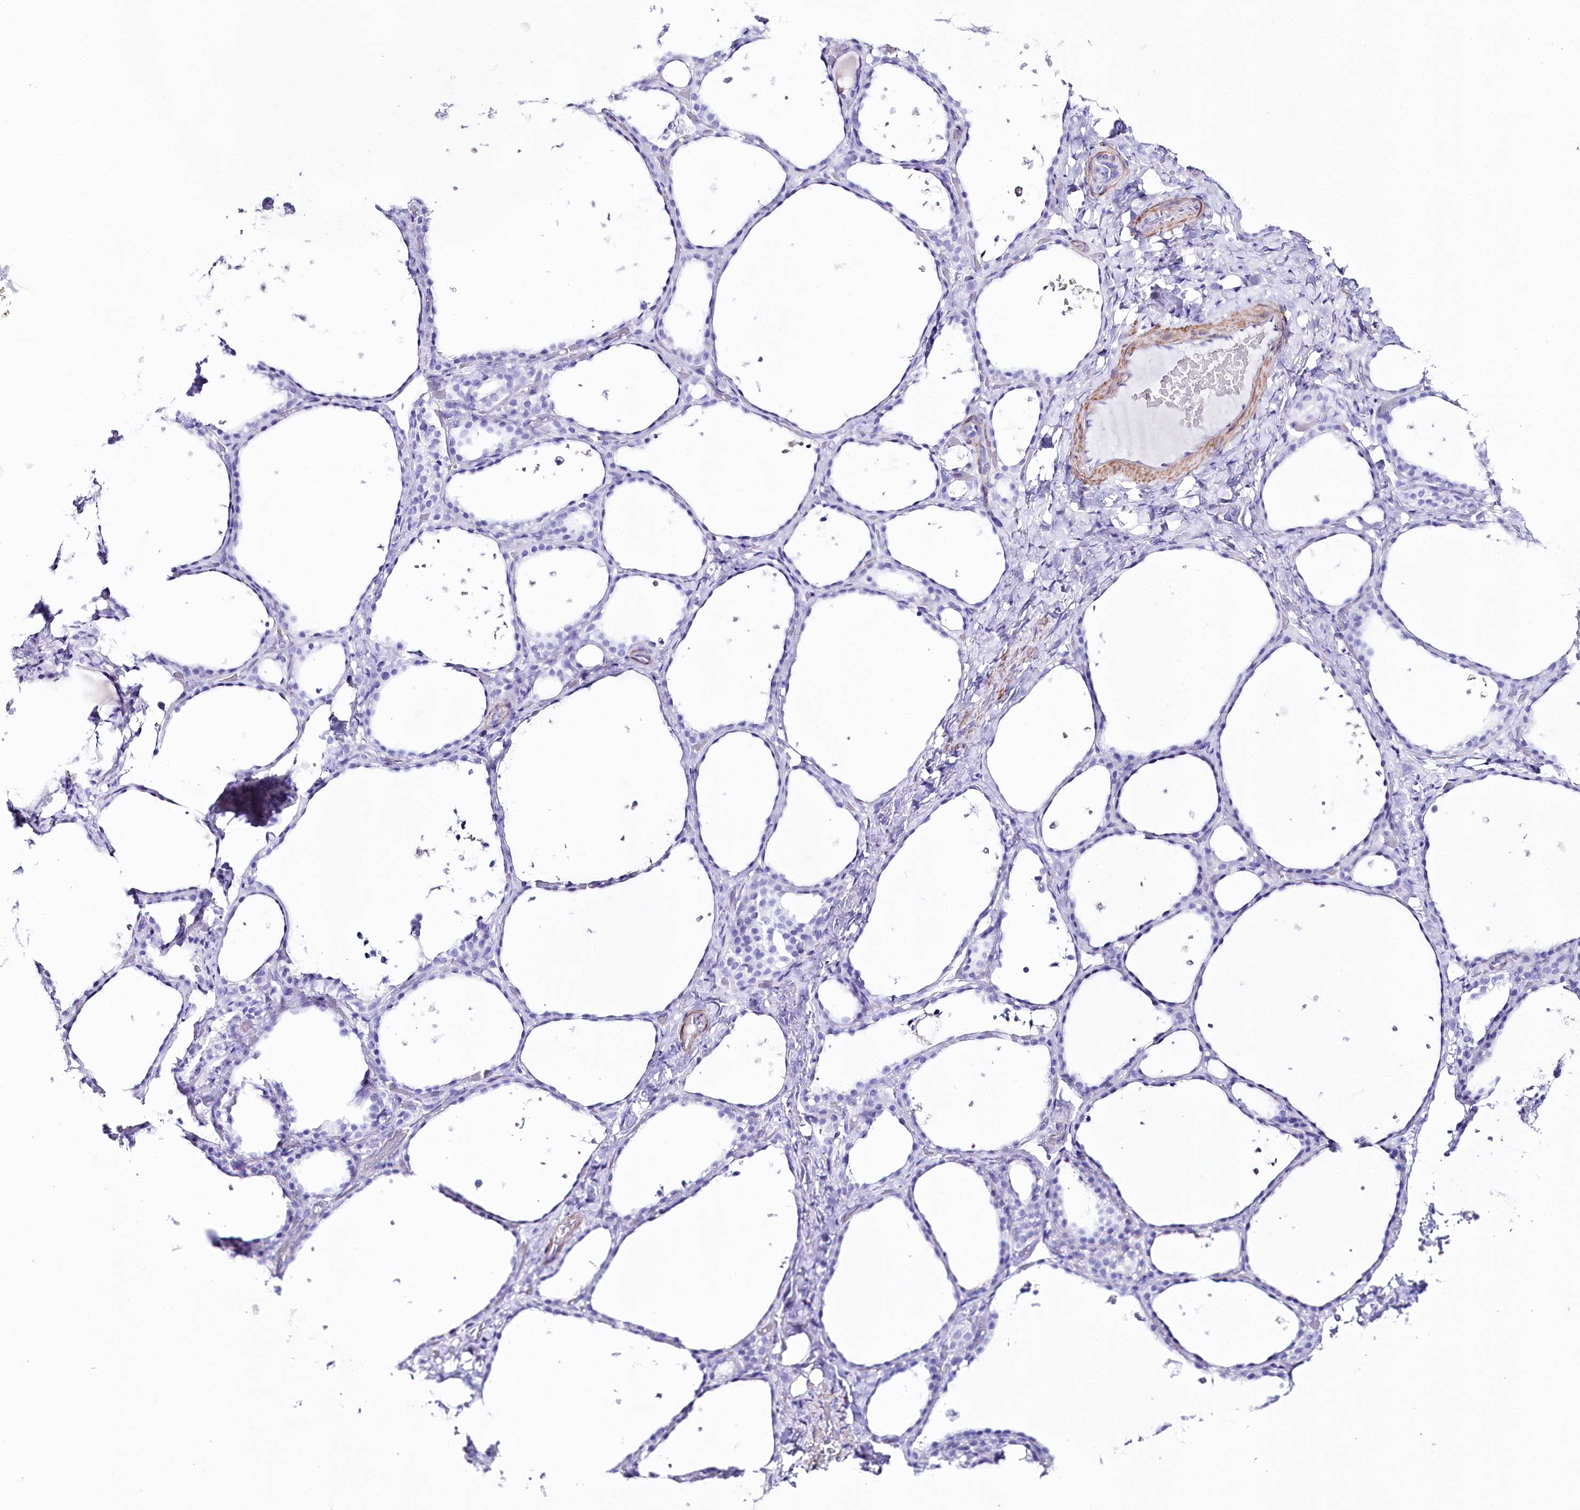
{"staining": {"intensity": "negative", "quantity": "none", "location": "none"}, "tissue": "thyroid gland", "cell_type": "Glandular cells", "image_type": "normal", "snomed": [{"axis": "morphology", "description": "Normal tissue, NOS"}, {"axis": "topography", "description": "Thyroid gland"}], "caption": "High magnification brightfield microscopy of unremarkable thyroid gland stained with DAB (3,3'-diaminobenzidine) (brown) and counterstained with hematoxylin (blue): glandular cells show no significant expression. Nuclei are stained in blue.", "gene": "CSN3", "patient": {"sex": "female", "age": 44}}